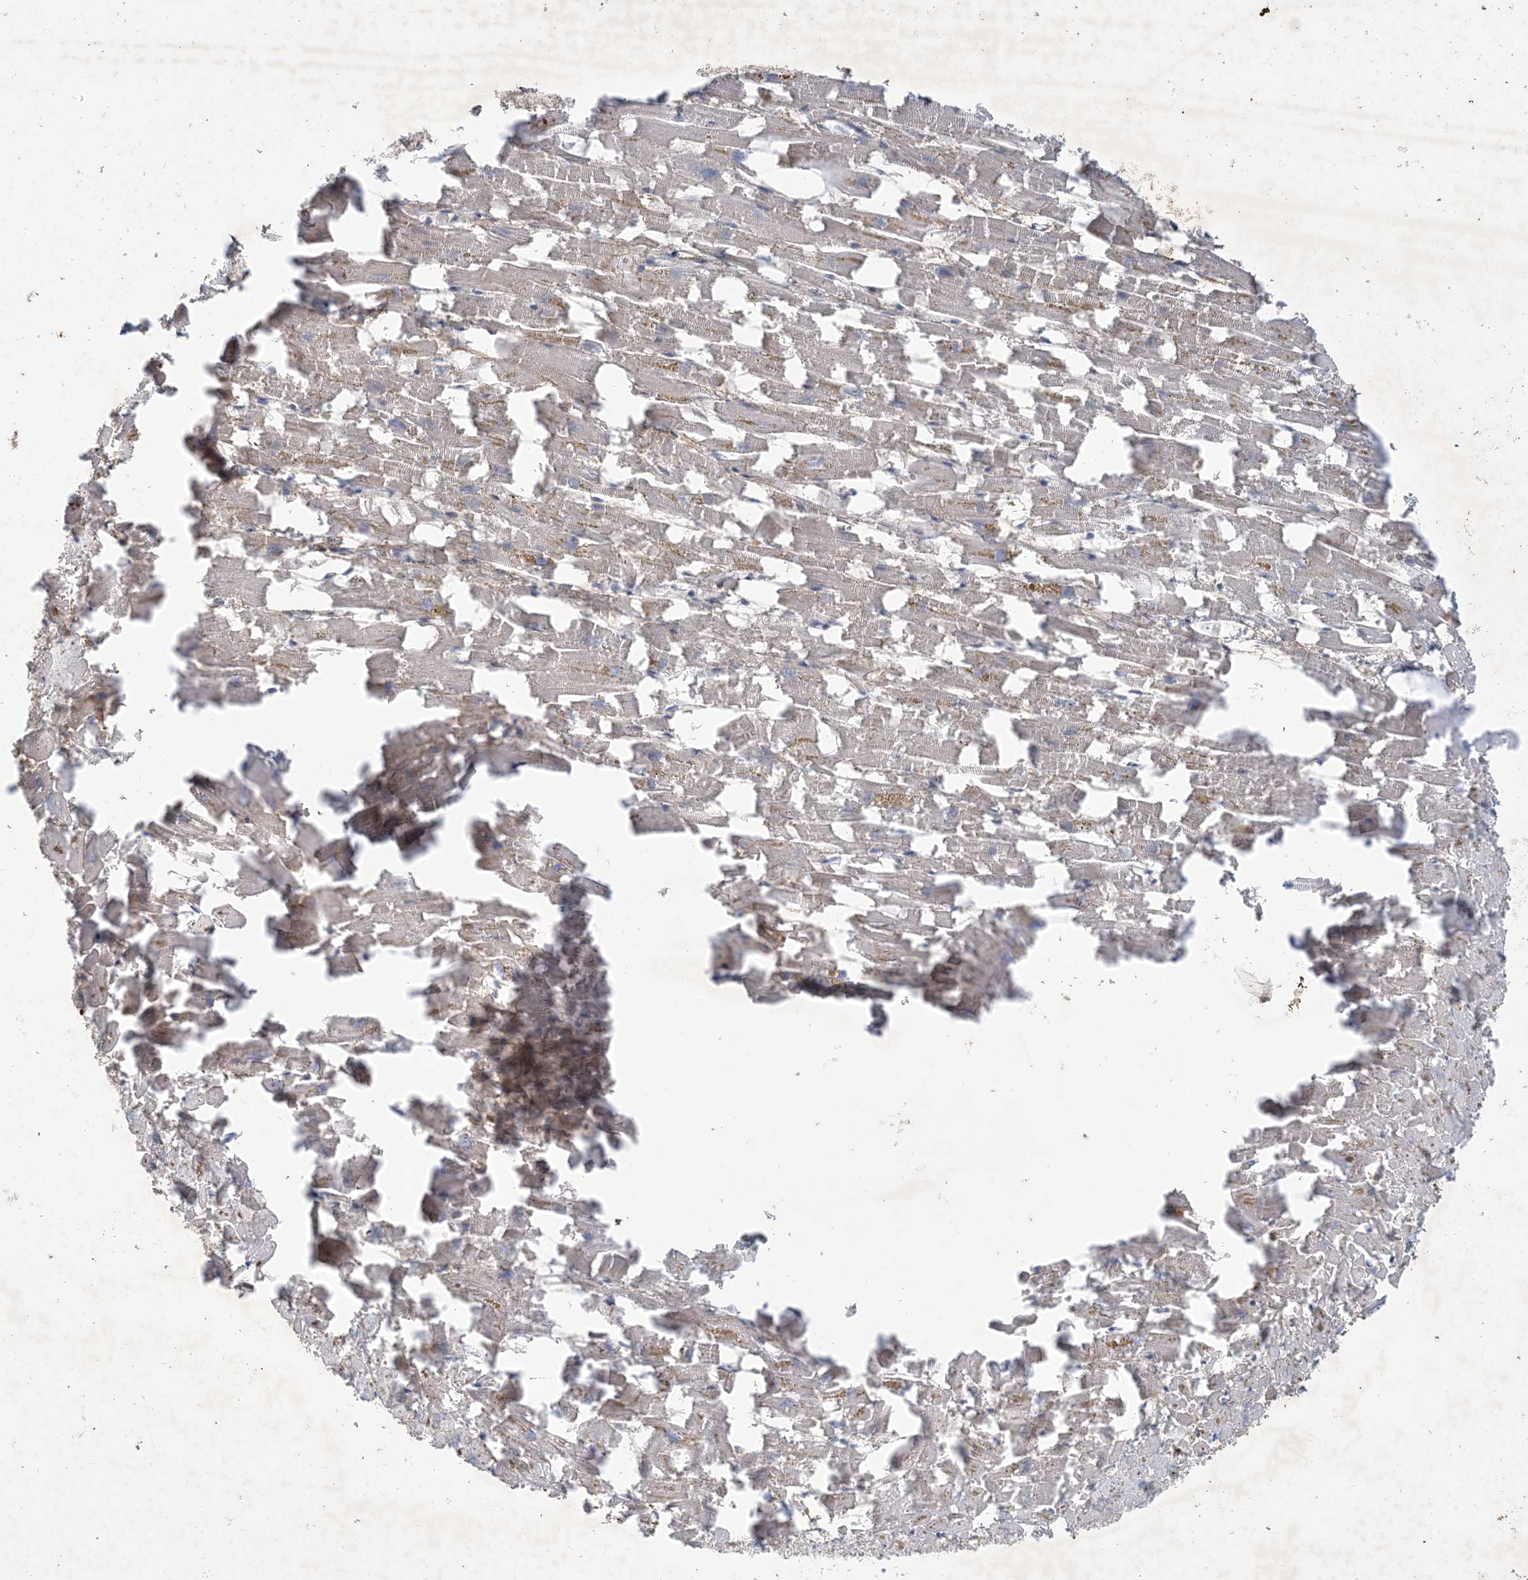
{"staining": {"intensity": "moderate", "quantity": "25%-75%", "location": "cytoplasmic/membranous"}, "tissue": "heart muscle", "cell_type": "Cardiomyocytes", "image_type": "normal", "snomed": [{"axis": "morphology", "description": "Normal tissue, NOS"}, {"axis": "topography", "description": "Heart"}], "caption": "DAB immunohistochemical staining of benign heart muscle reveals moderate cytoplasmic/membranous protein positivity in approximately 25%-75% of cardiomyocytes.", "gene": "MRPS18A", "patient": {"sex": "female", "age": 64}}